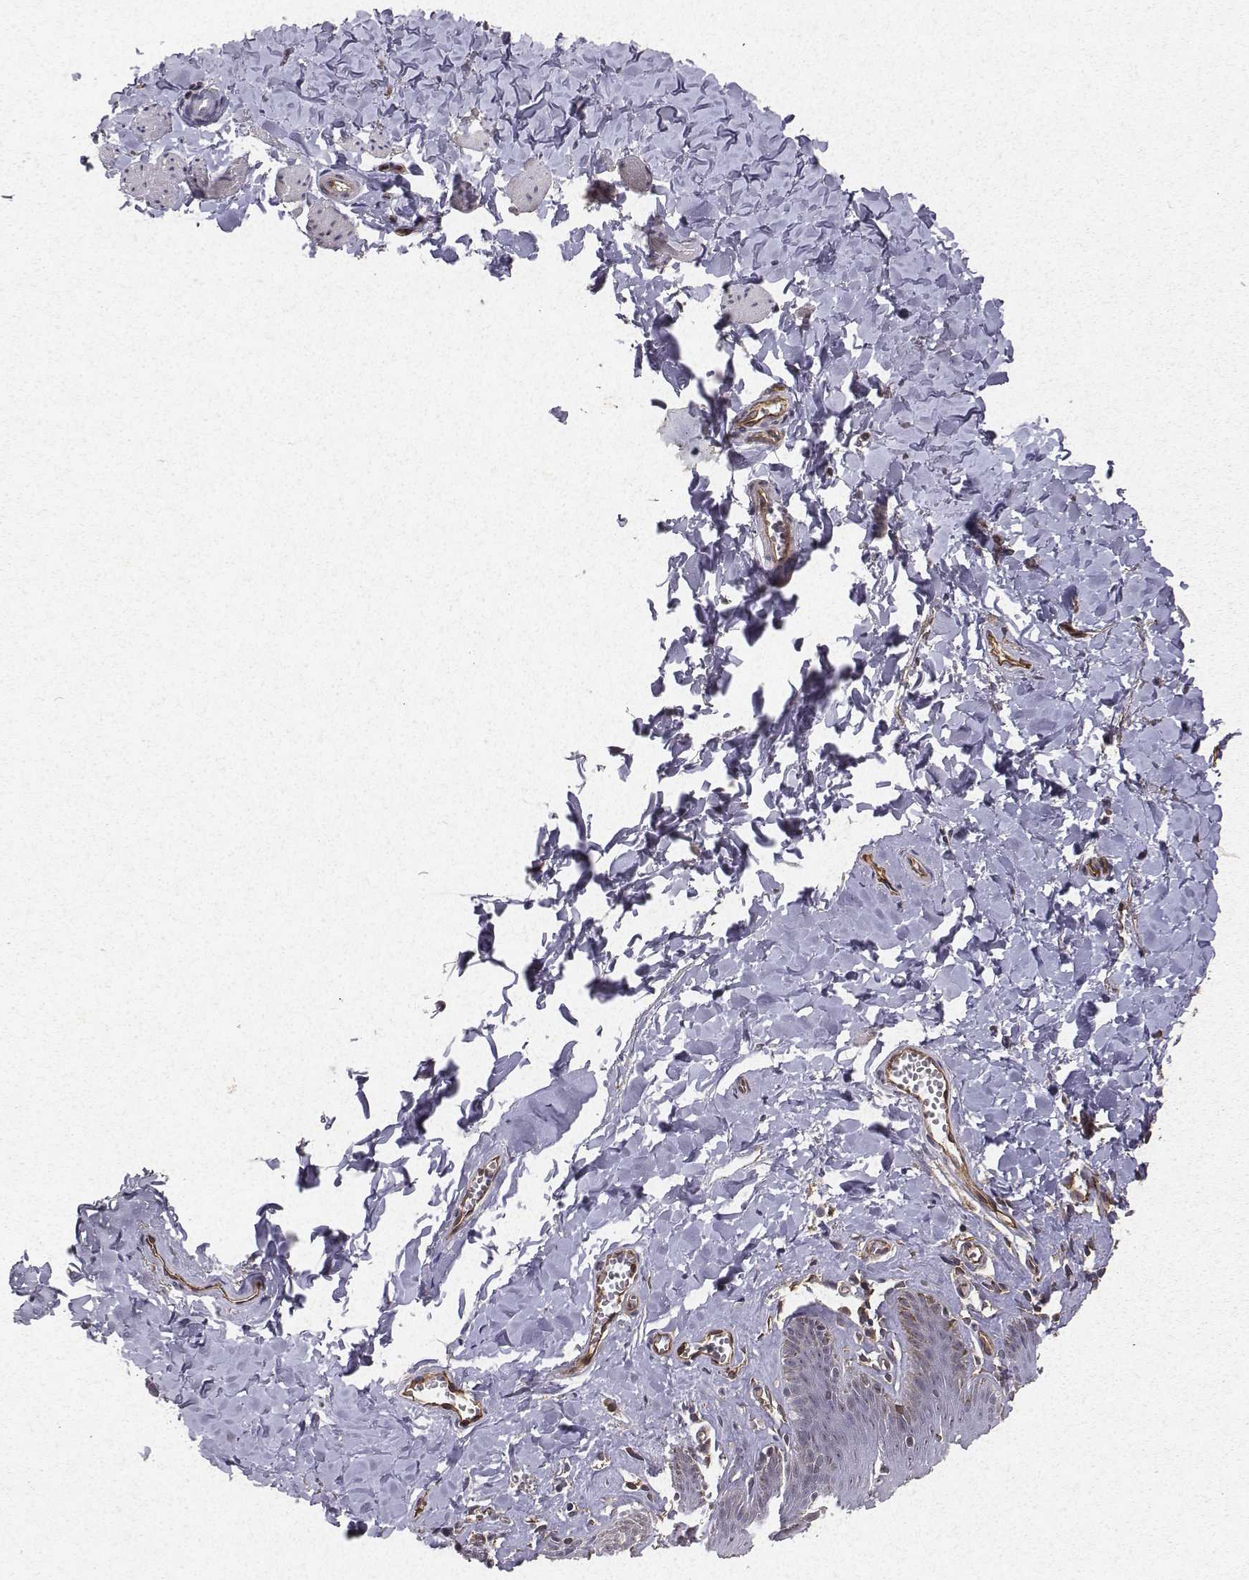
{"staining": {"intensity": "negative", "quantity": "none", "location": "none"}, "tissue": "skin", "cell_type": "Epidermal cells", "image_type": "normal", "snomed": [{"axis": "morphology", "description": "Normal tissue, NOS"}, {"axis": "topography", "description": "Vulva"}, {"axis": "topography", "description": "Peripheral nerve tissue"}], "caption": "DAB (3,3'-diaminobenzidine) immunohistochemical staining of benign human skin shows no significant expression in epidermal cells.", "gene": "PTPRG", "patient": {"sex": "female", "age": 66}}